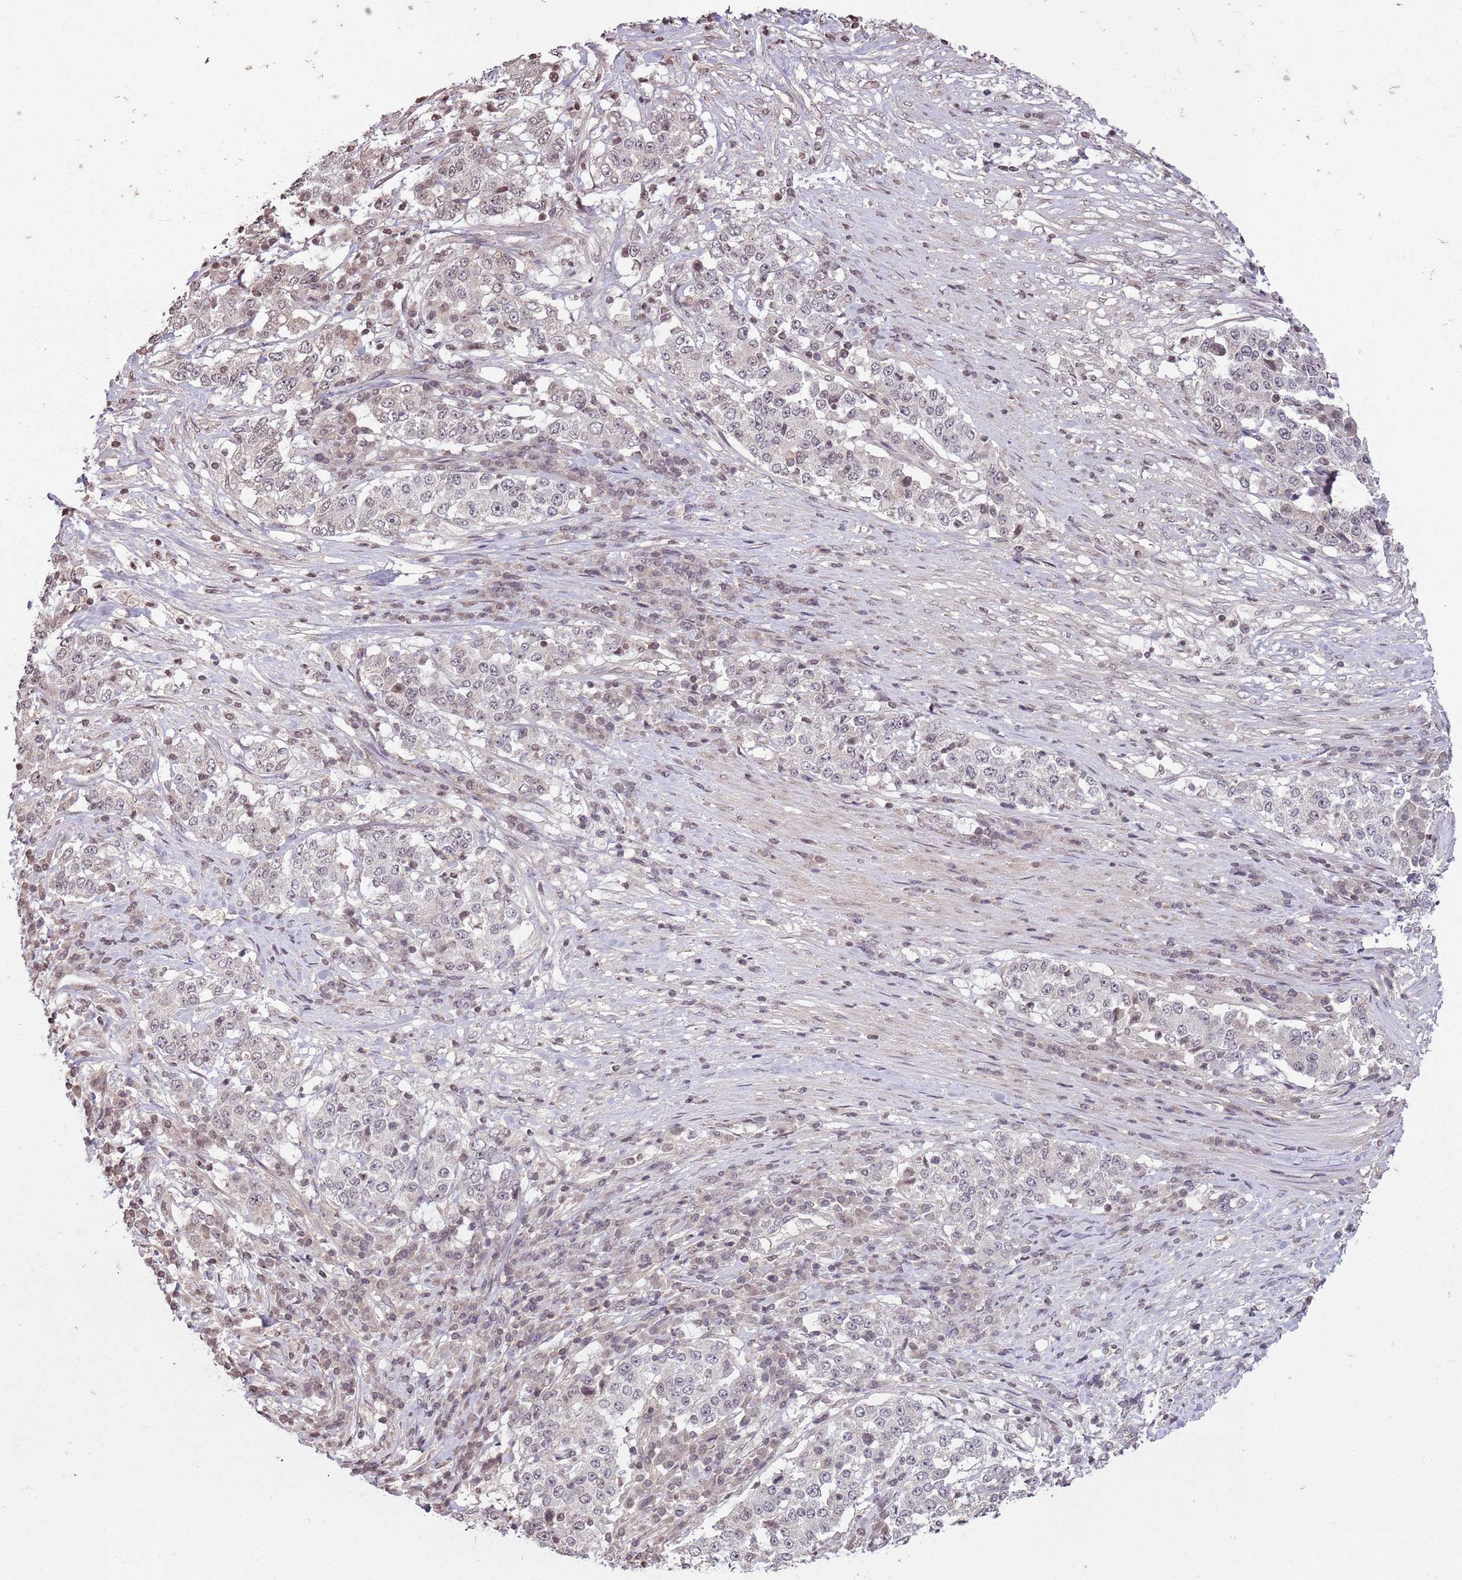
{"staining": {"intensity": "weak", "quantity": "<25%", "location": "nuclear"}, "tissue": "stomach cancer", "cell_type": "Tumor cells", "image_type": "cancer", "snomed": [{"axis": "morphology", "description": "Adenocarcinoma, NOS"}, {"axis": "topography", "description": "Stomach"}], "caption": "The immunohistochemistry (IHC) photomicrograph has no significant positivity in tumor cells of adenocarcinoma (stomach) tissue.", "gene": "CAPN9", "patient": {"sex": "male", "age": 59}}